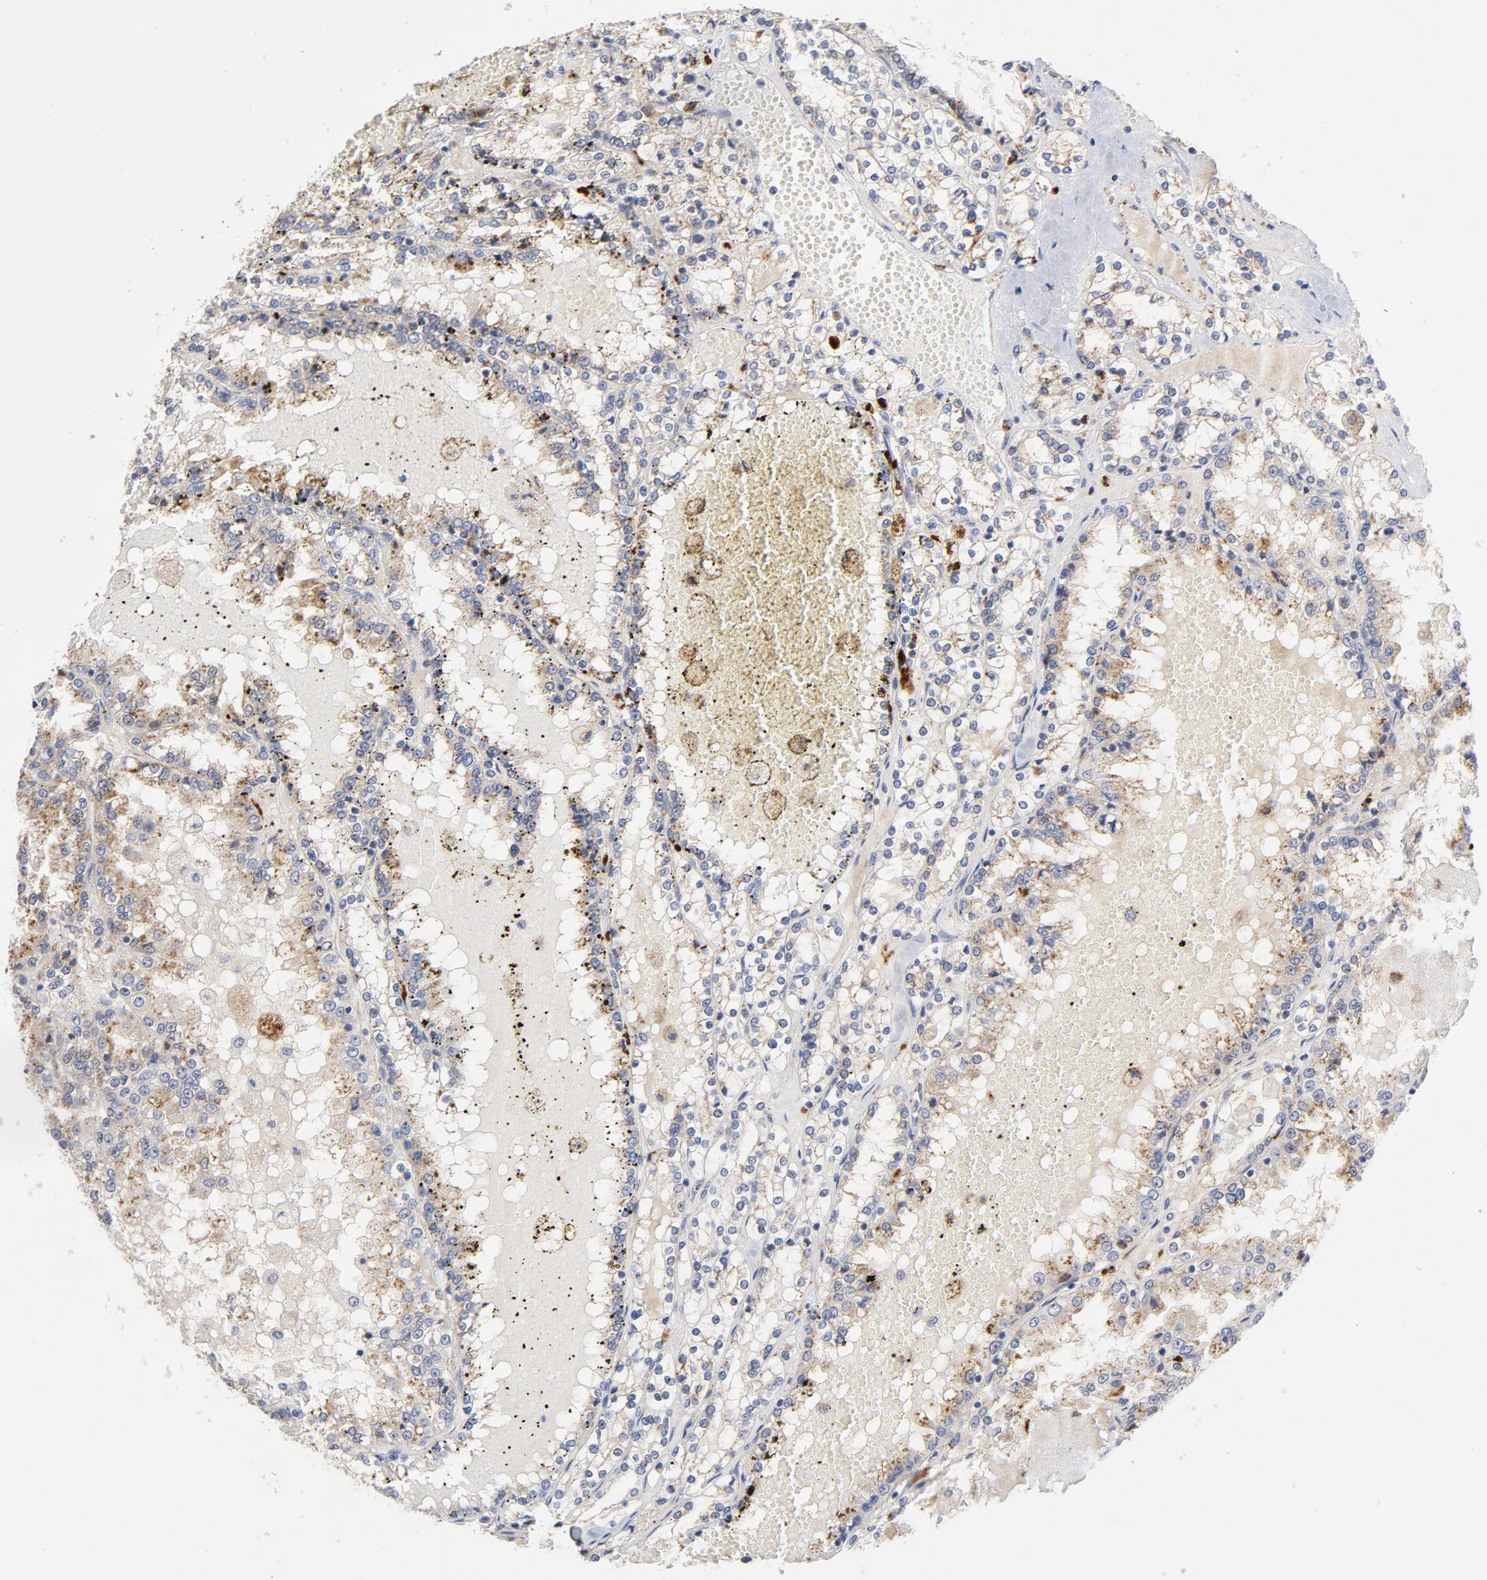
{"staining": {"intensity": "moderate", "quantity": "<25%", "location": "cytoplasmic/membranous"}, "tissue": "renal cancer", "cell_type": "Tumor cells", "image_type": "cancer", "snomed": [{"axis": "morphology", "description": "Adenocarcinoma, NOS"}, {"axis": "topography", "description": "Kidney"}], "caption": "Tumor cells show low levels of moderate cytoplasmic/membranous positivity in approximately <25% of cells in renal cancer. Using DAB (3,3'-diaminobenzidine) (brown) and hematoxylin (blue) stains, captured at high magnification using brightfield microscopy.", "gene": "AKT2", "patient": {"sex": "female", "age": 56}}